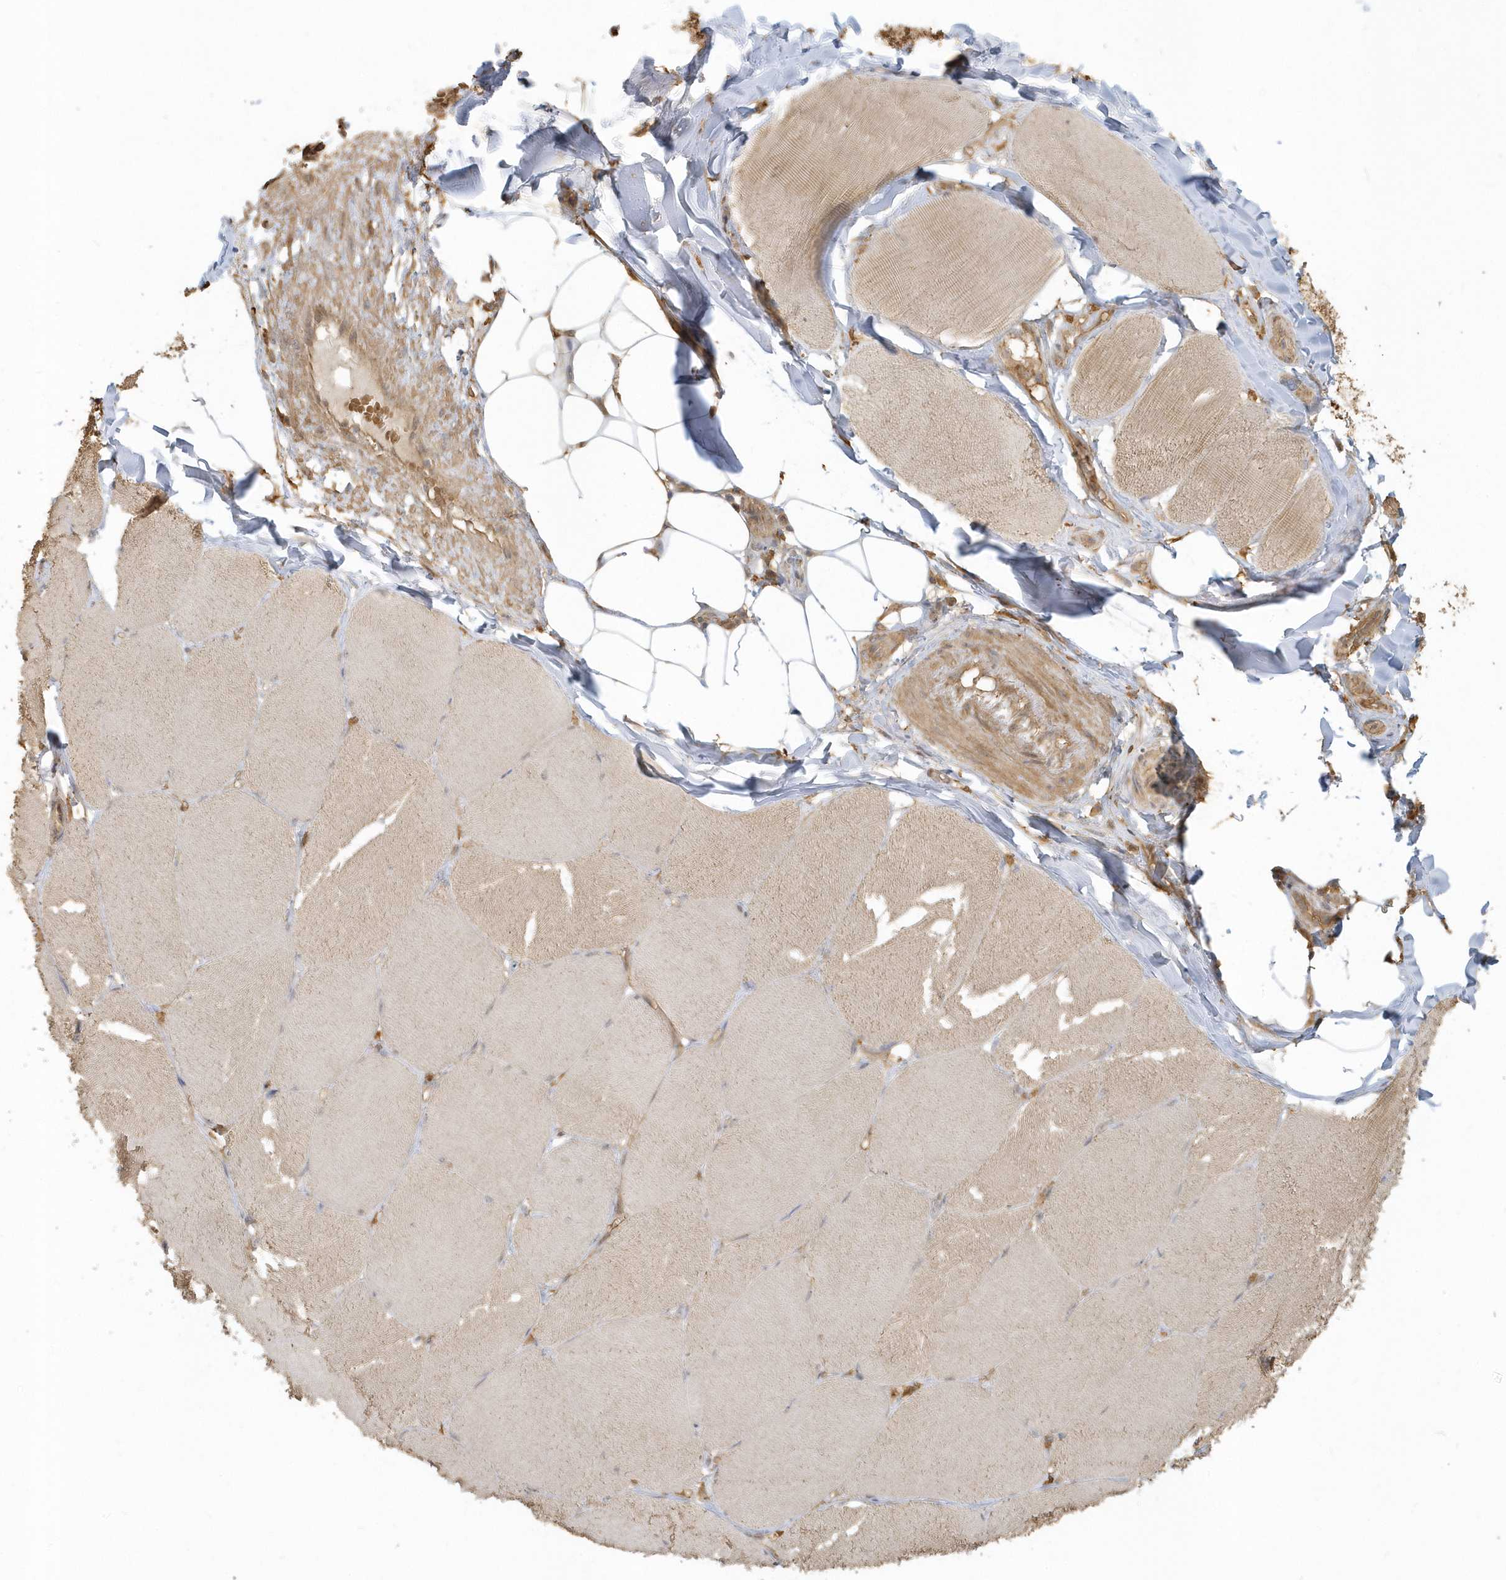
{"staining": {"intensity": "weak", "quantity": ">75%", "location": "cytoplasmic/membranous"}, "tissue": "skeletal muscle", "cell_type": "Myocytes", "image_type": "normal", "snomed": [{"axis": "morphology", "description": "Normal tissue, NOS"}, {"axis": "topography", "description": "Skin"}, {"axis": "topography", "description": "Skeletal muscle"}], "caption": "Human skeletal muscle stained for a protein (brown) demonstrates weak cytoplasmic/membranous positive positivity in about >75% of myocytes.", "gene": "ZBTB8A", "patient": {"sex": "male", "age": 83}}